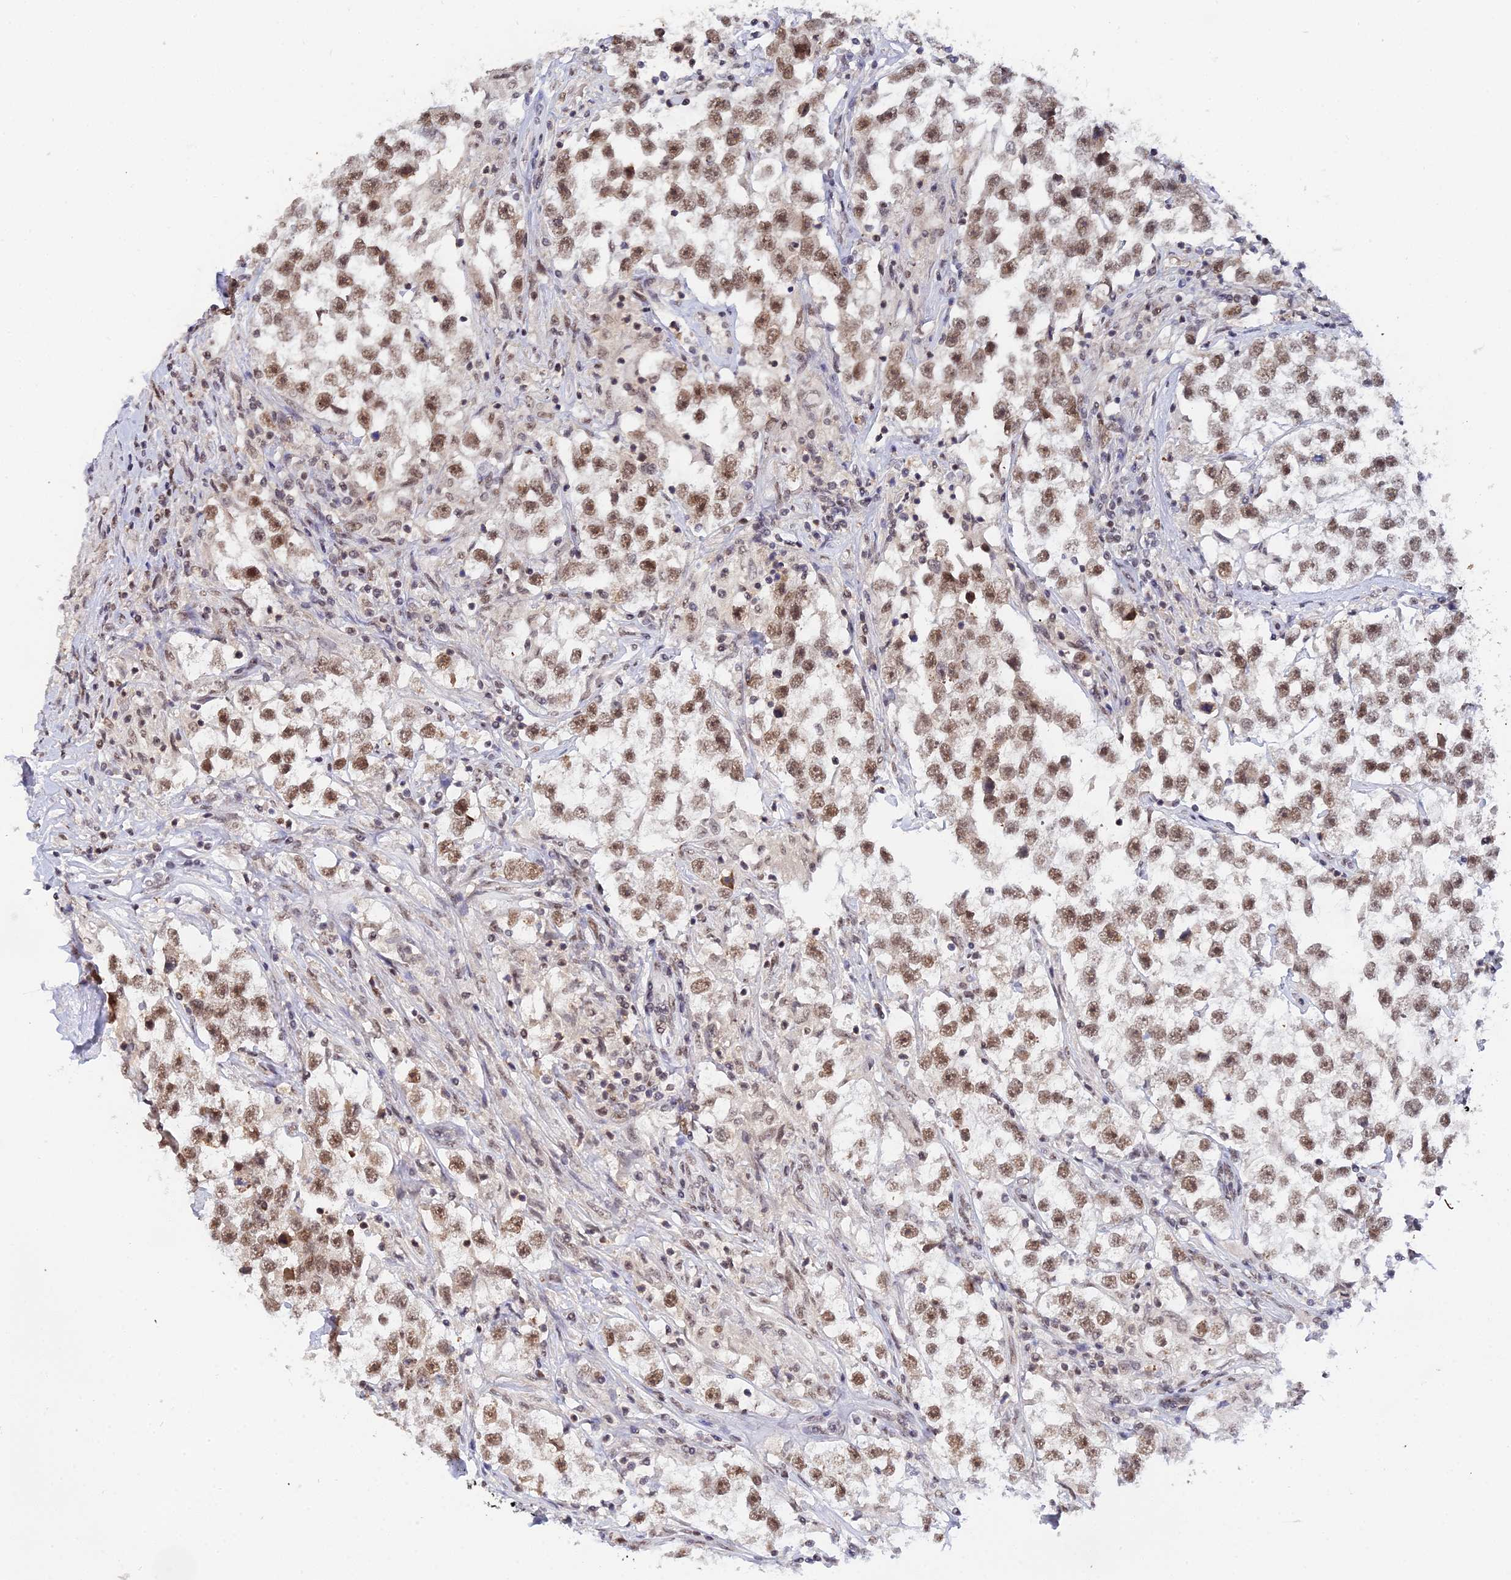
{"staining": {"intensity": "moderate", "quantity": ">75%", "location": "nuclear"}, "tissue": "testis cancer", "cell_type": "Tumor cells", "image_type": "cancer", "snomed": [{"axis": "morphology", "description": "Seminoma, NOS"}, {"axis": "topography", "description": "Testis"}], "caption": "A brown stain highlights moderate nuclear expression of a protein in human seminoma (testis) tumor cells.", "gene": "EXOSC3", "patient": {"sex": "male", "age": 46}}